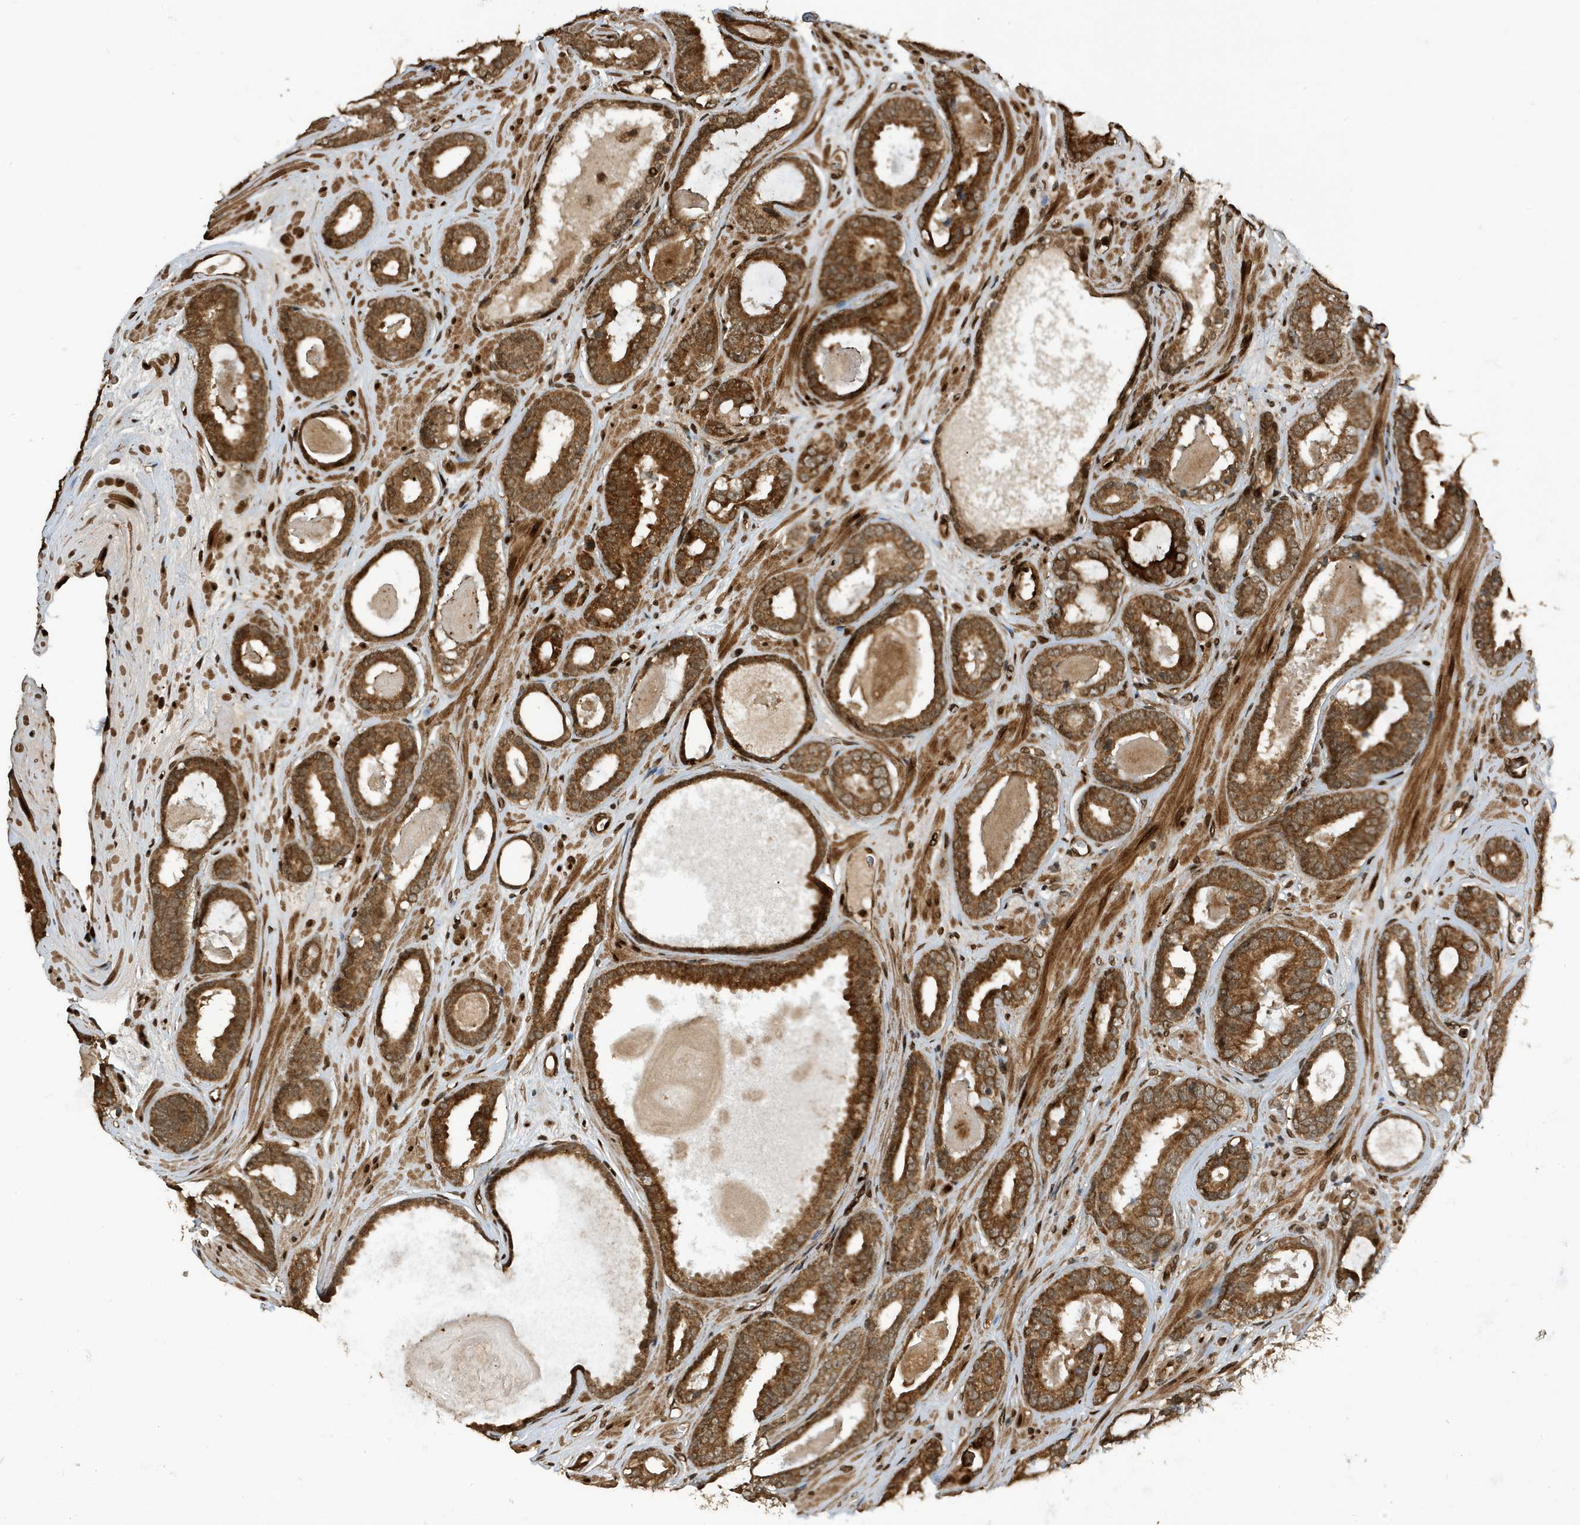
{"staining": {"intensity": "moderate", "quantity": ">75%", "location": "cytoplasmic/membranous"}, "tissue": "prostate cancer", "cell_type": "Tumor cells", "image_type": "cancer", "snomed": [{"axis": "morphology", "description": "Adenocarcinoma, High grade"}, {"axis": "topography", "description": "Prostate"}], "caption": "About >75% of tumor cells in human prostate cancer (adenocarcinoma (high-grade)) exhibit moderate cytoplasmic/membranous protein positivity as visualized by brown immunohistochemical staining.", "gene": "DUSP18", "patient": {"sex": "male", "age": 60}}